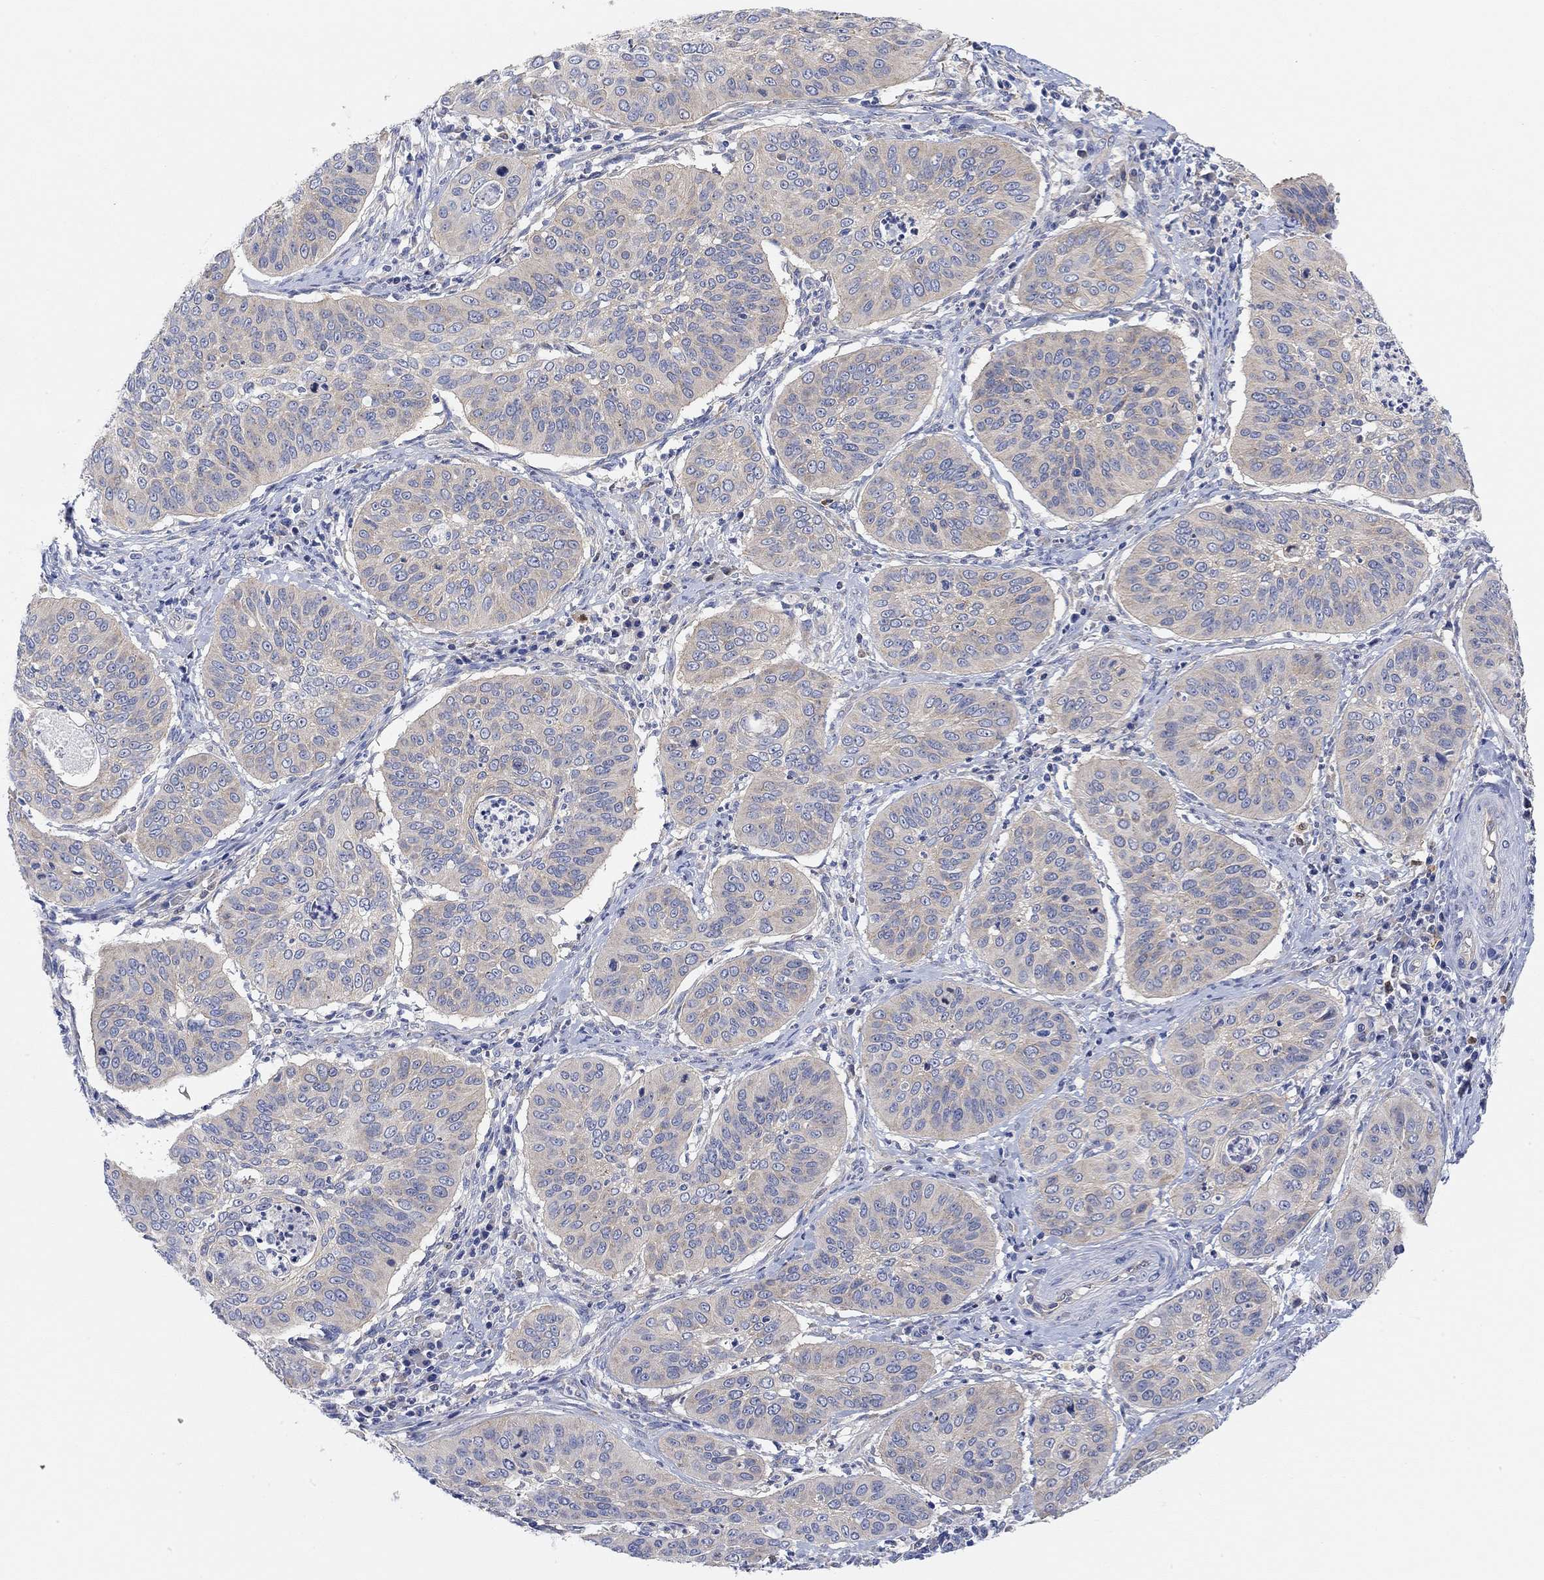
{"staining": {"intensity": "weak", "quantity": "<25%", "location": "cytoplasmic/membranous"}, "tissue": "cervical cancer", "cell_type": "Tumor cells", "image_type": "cancer", "snomed": [{"axis": "morphology", "description": "Normal tissue, NOS"}, {"axis": "morphology", "description": "Squamous cell carcinoma, NOS"}, {"axis": "topography", "description": "Cervix"}], "caption": "There is no significant staining in tumor cells of squamous cell carcinoma (cervical).", "gene": "RGS1", "patient": {"sex": "female", "age": 39}}